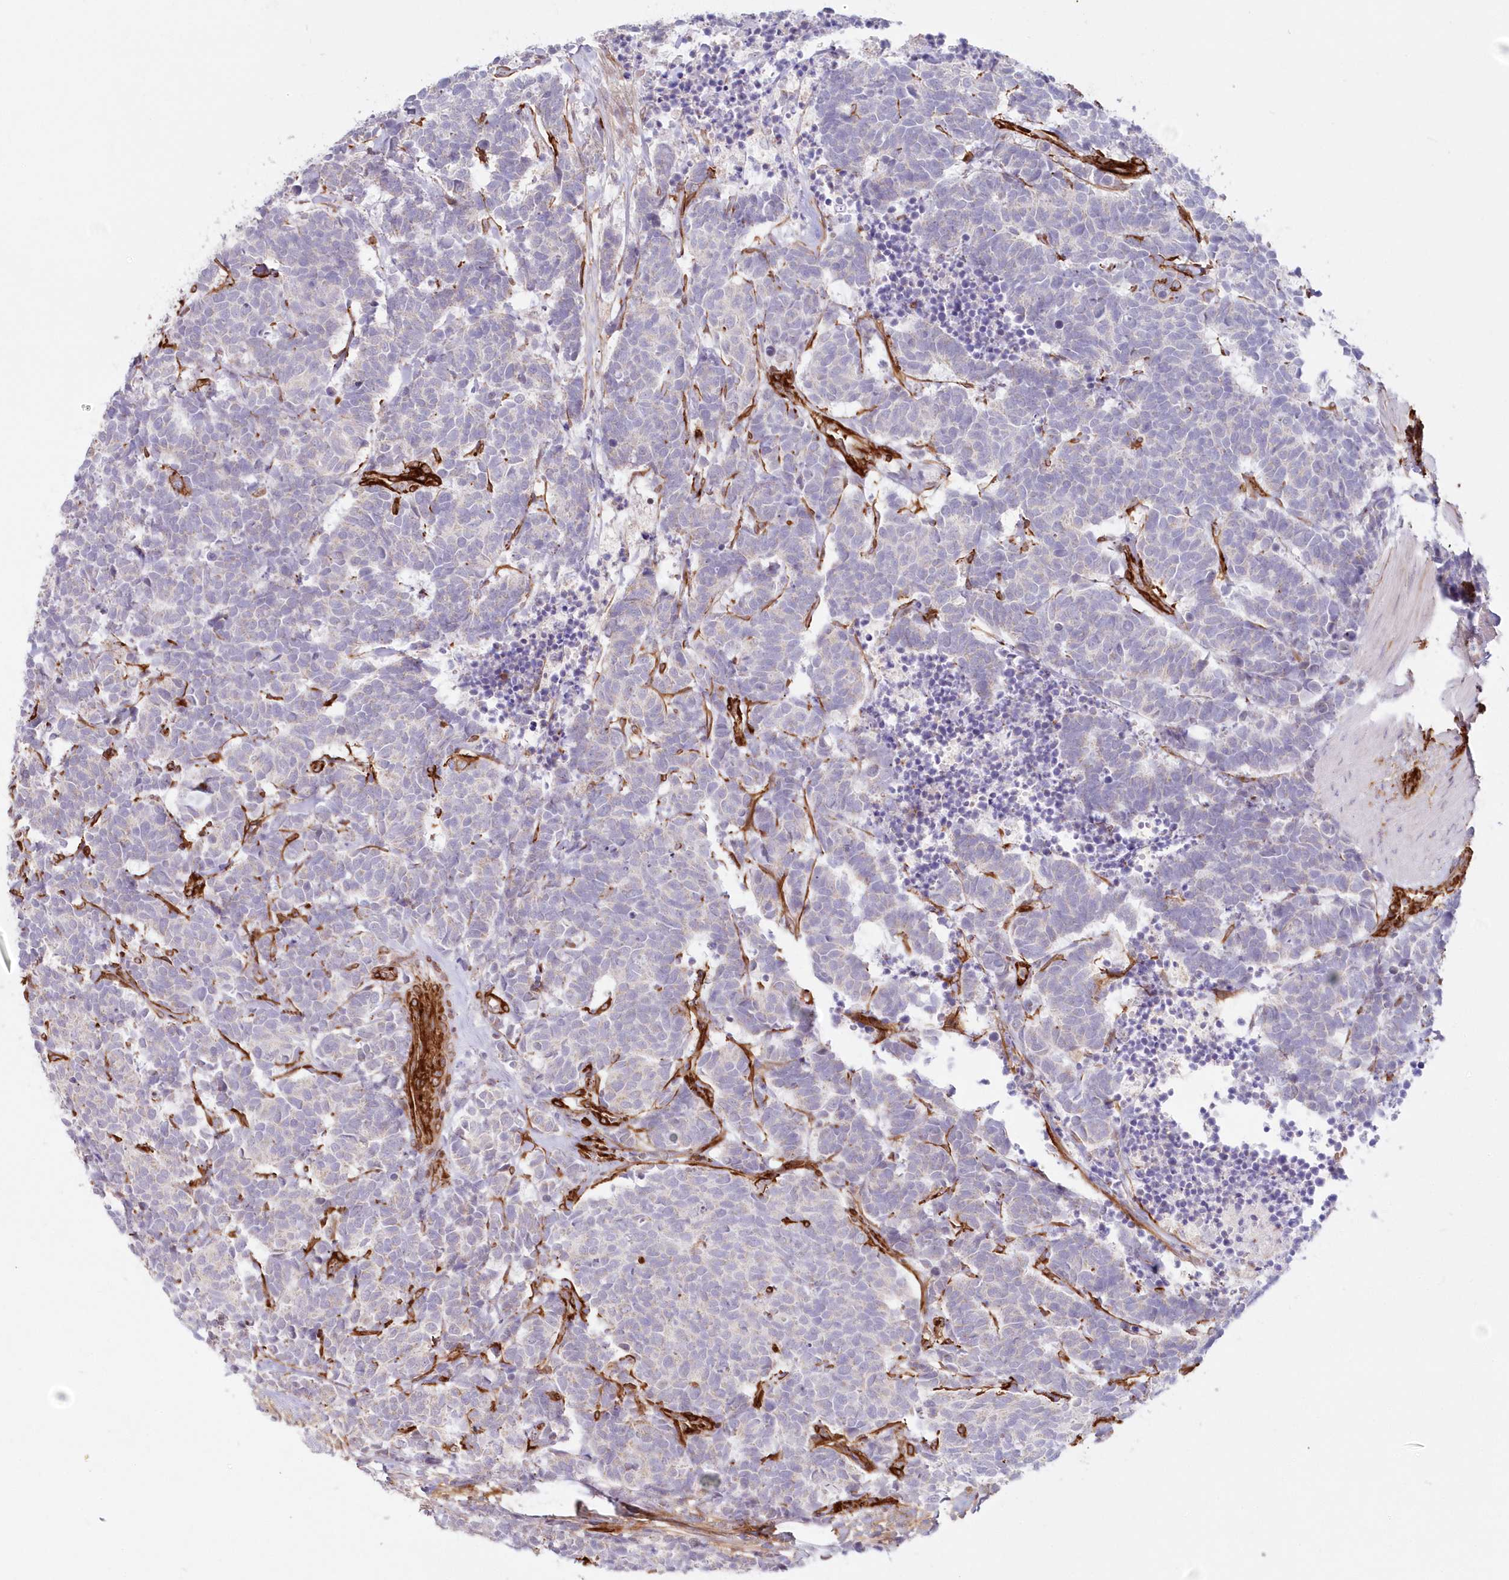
{"staining": {"intensity": "negative", "quantity": "none", "location": "none"}, "tissue": "carcinoid", "cell_type": "Tumor cells", "image_type": "cancer", "snomed": [{"axis": "morphology", "description": "Carcinoma, NOS"}, {"axis": "morphology", "description": "Carcinoid, malignant, NOS"}, {"axis": "topography", "description": "Urinary bladder"}], "caption": "This is a photomicrograph of immunohistochemistry (IHC) staining of carcinoid, which shows no expression in tumor cells.", "gene": "AFAP1L2", "patient": {"sex": "male", "age": 57}}